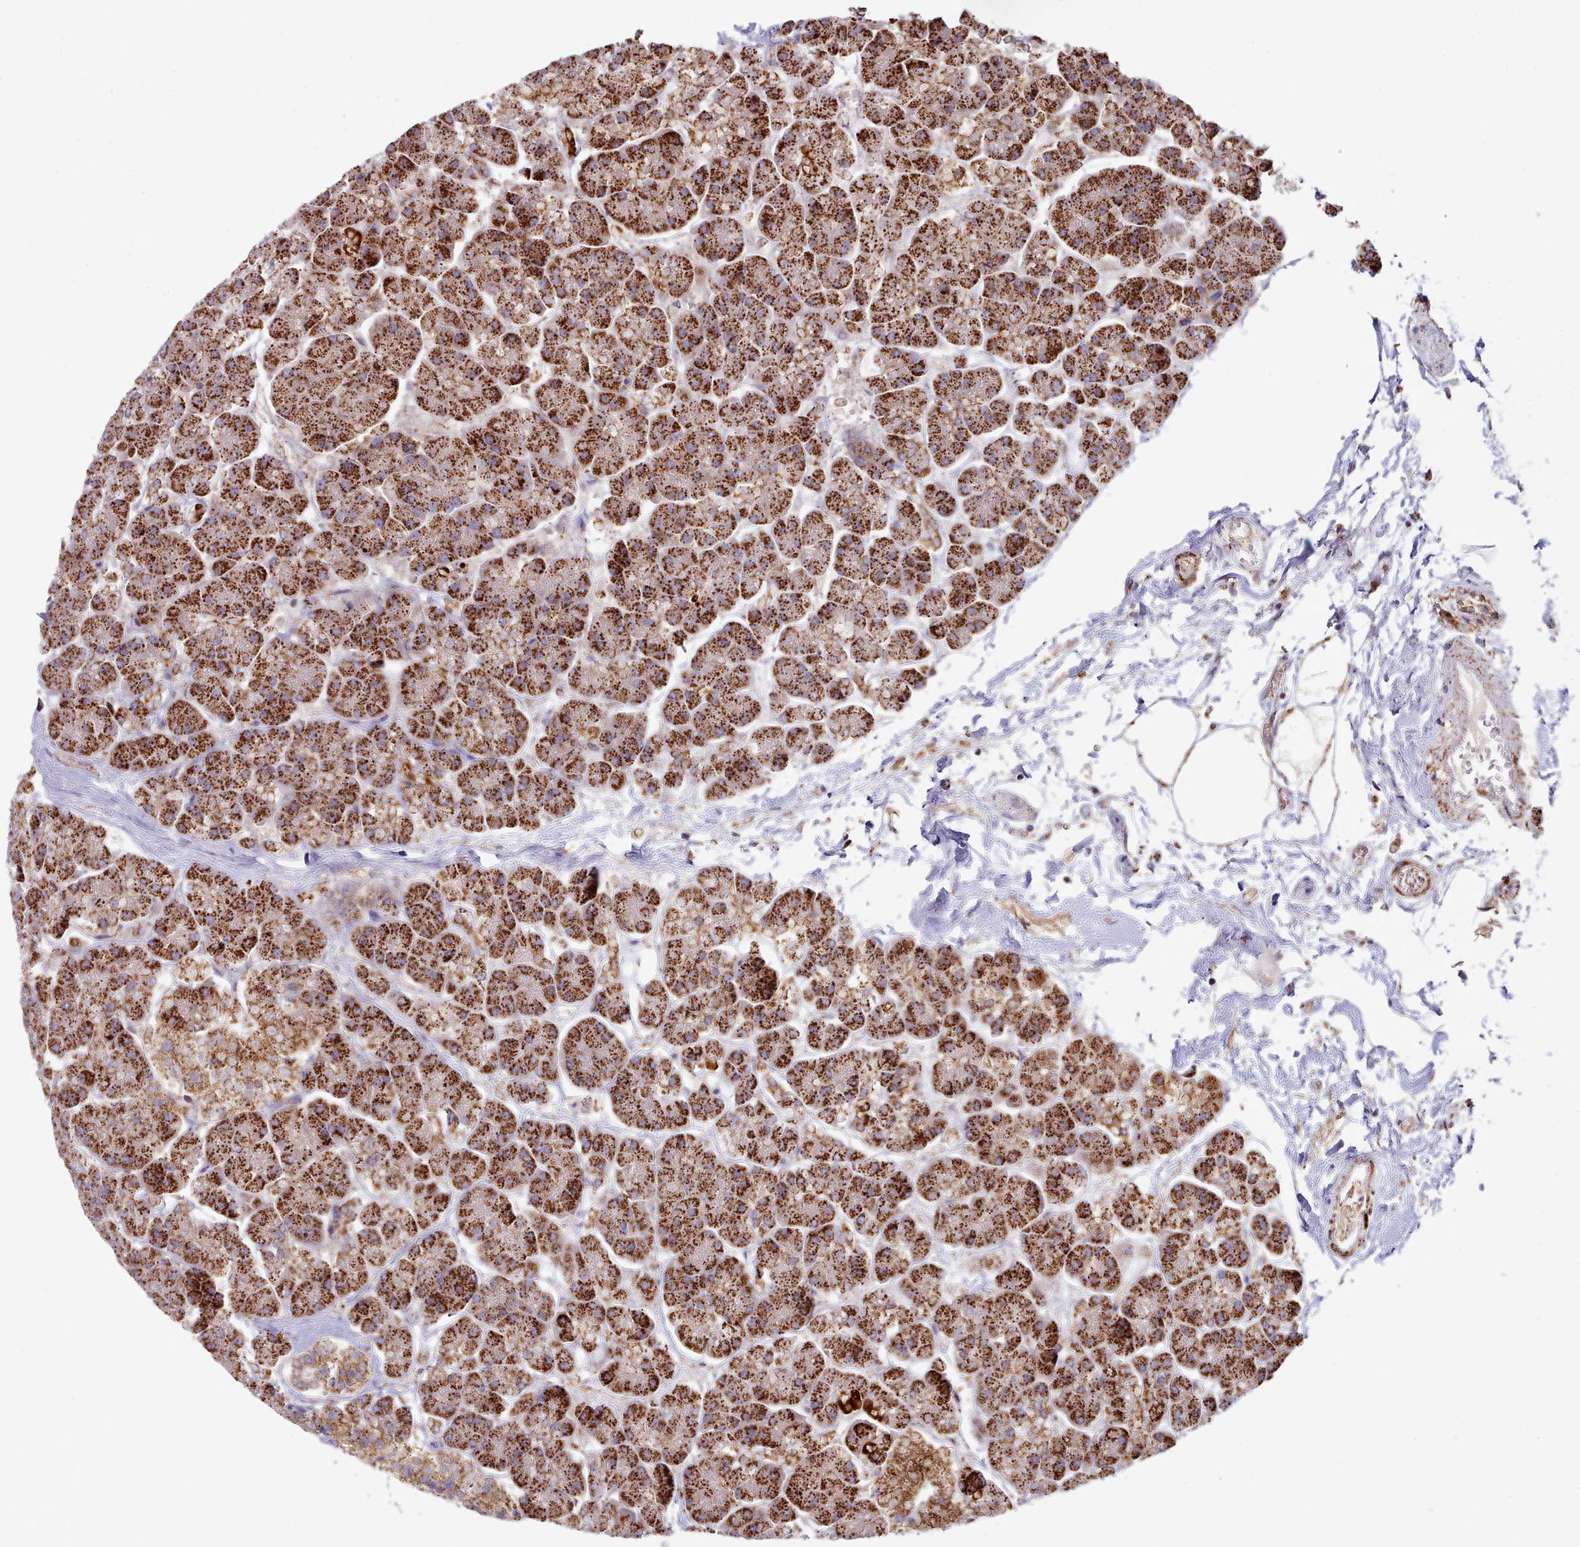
{"staining": {"intensity": "strong", "quantity": ">75%", "location": "cytoplasmic/membranous"}, "tissue": "pancreas", "cell_type": "Exocrine glandular cells", "image_type": "normal", "snomed": [{"axis": "morphology", "description": "Normal tissue, NOS"}, {"axis": "topography", "description": "Pancreas"}, {"axis": "topography", "description": "Peripheral nerve tissue"}], "caption": "Immunohistochemical staining of benign human pancreas reveals >75% levels of strong cytoplasmic/membranous protein positivity in approximately >75% of exocrine glandular cells. (brown staining indicates protein expression, while blue staining denotes nuclei).", "gene": "HSDL2", "patient": {"sex": "male", "age": 54}}